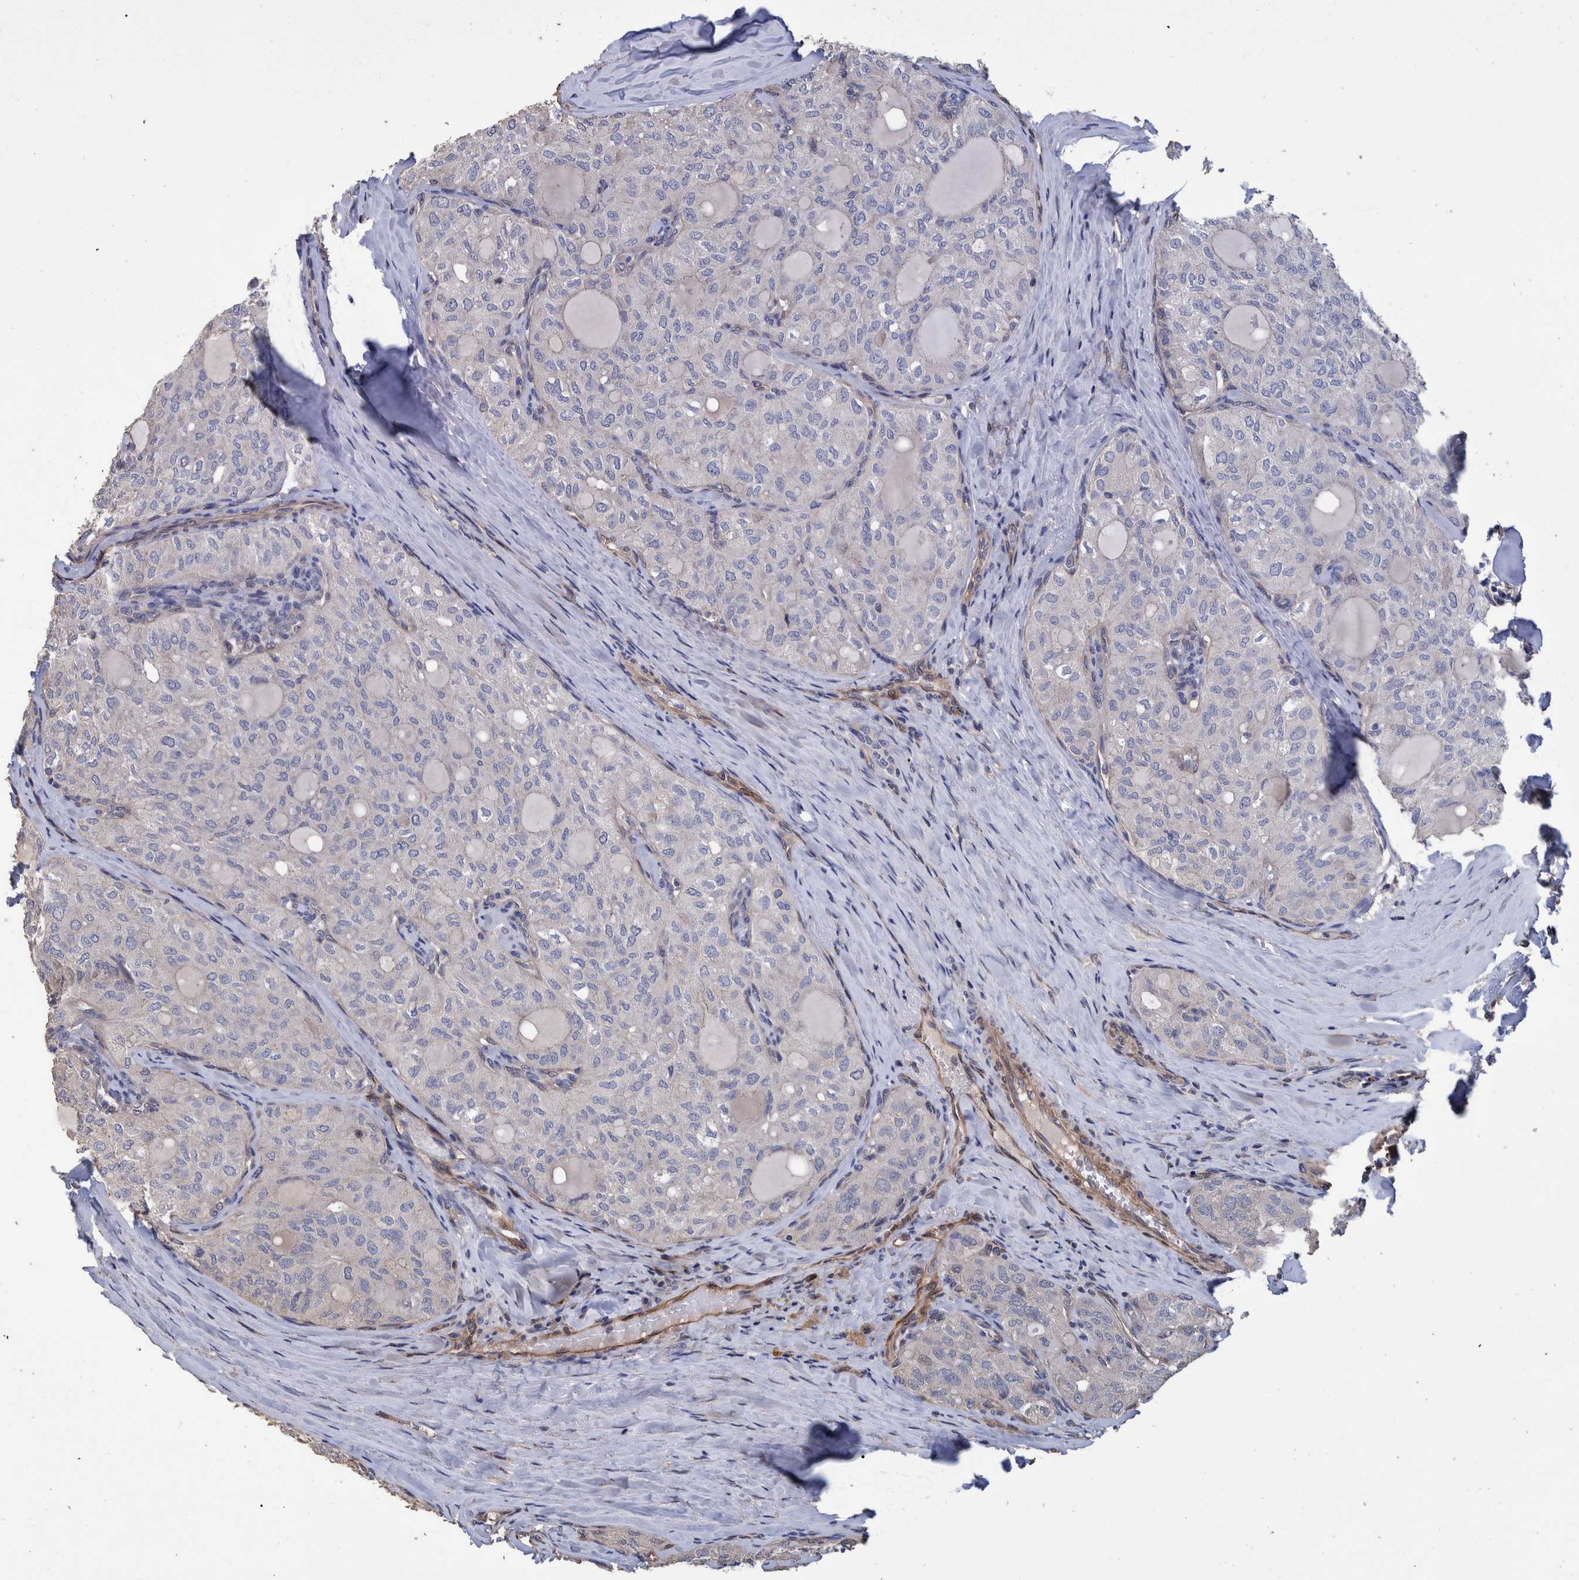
{"staining": {"intensity": "negative", "quantity": "none", "location": "none"}, "tissue": "thyroid cancer", "cell_type": "Tumor cells", "image_type": "cancer", "snomed": [{"axis": "morphology", "description": "Follicular adenoma carcinoma, NOS"}, {"axis": "topography", "description": "Thyroid gland"}], "caption": "The photomicrograph exhibits no staining of tumor cells in thyroid cancer (follicular adenoma carcinoma).", "gene": "SLC45A4", "patient": {"sex": "male", "age": 75}}